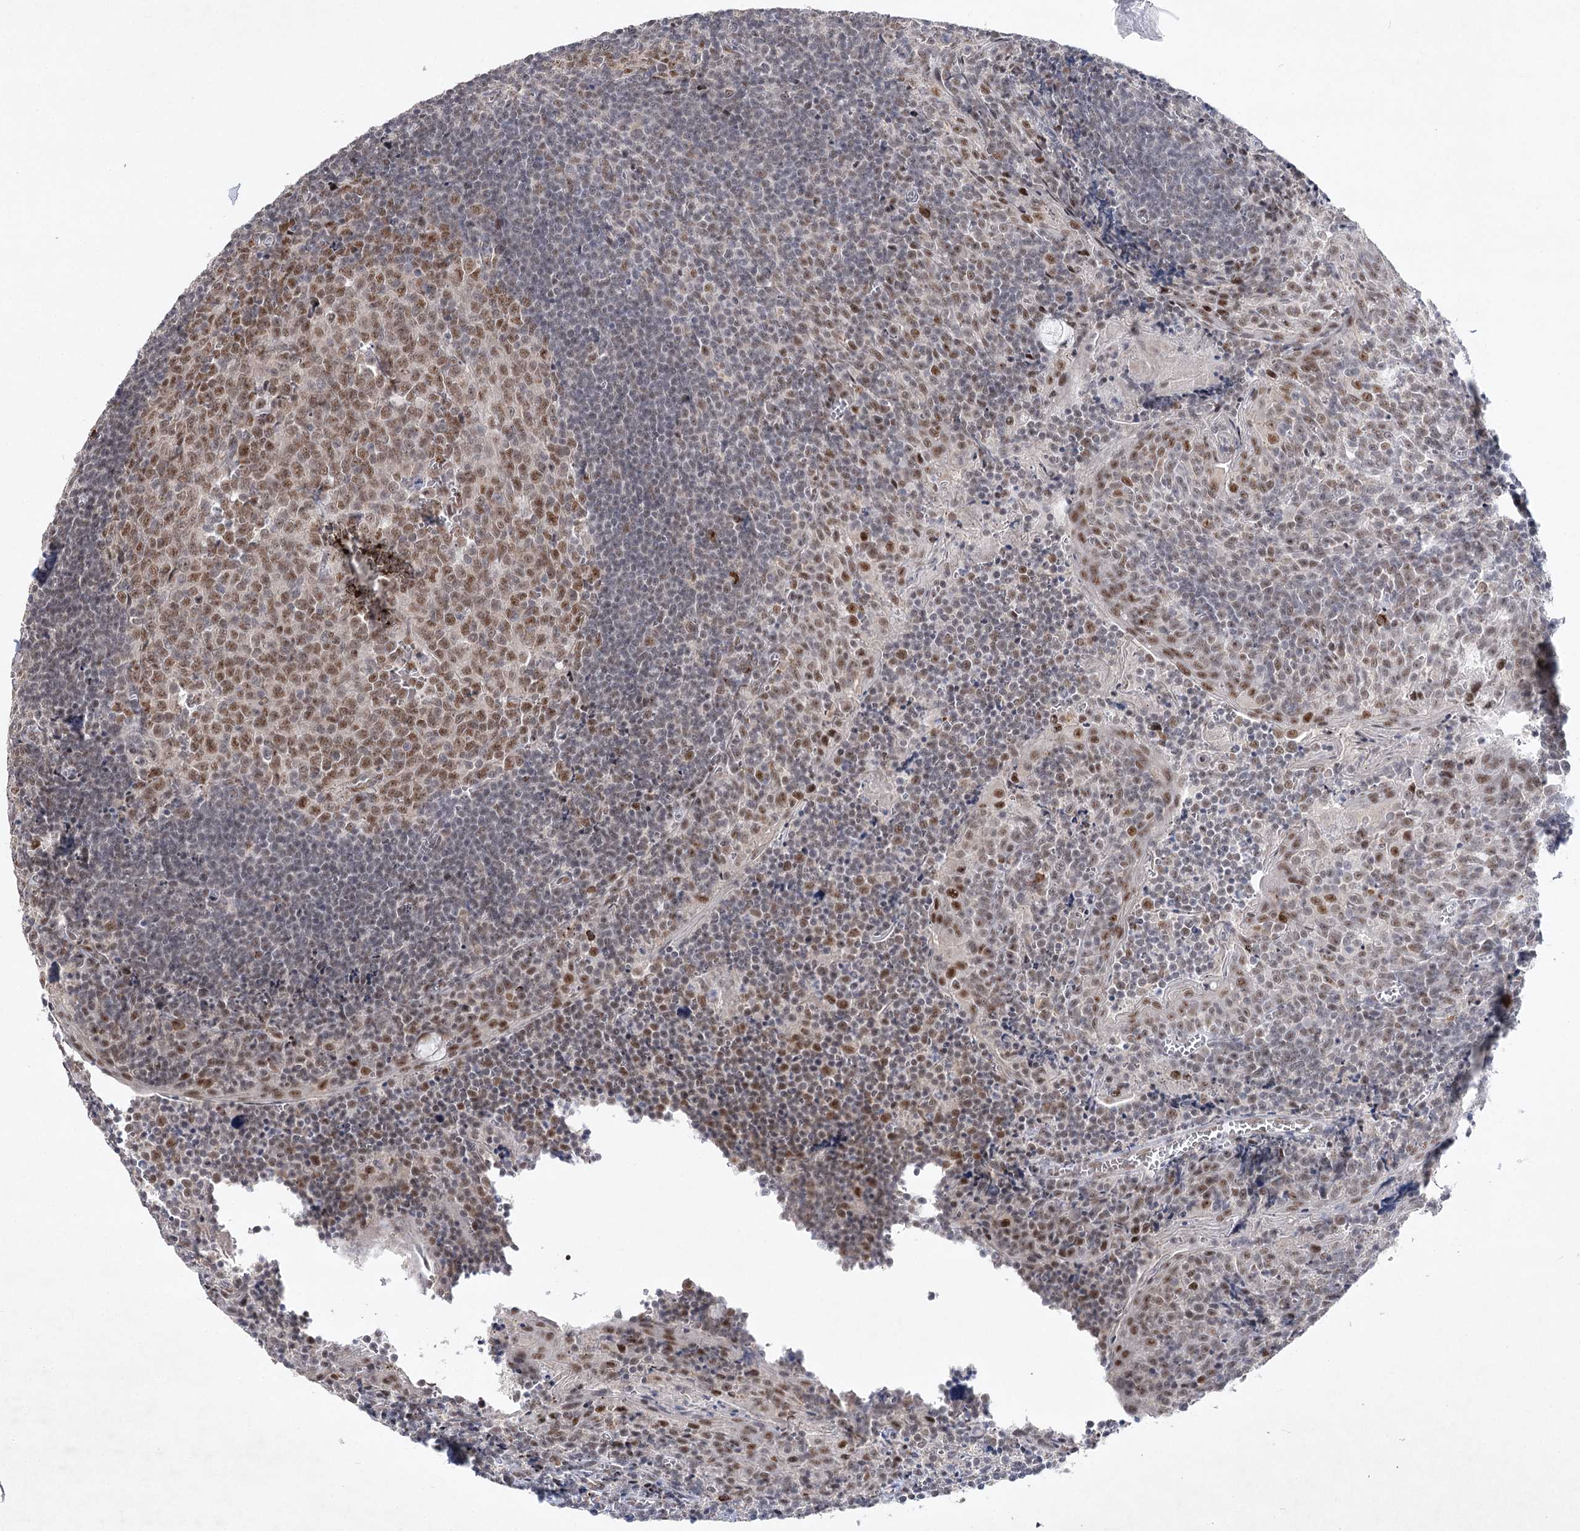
{"staining": {"intensity": "moderate", "quantity": "25%-75%", "location": "nuclear"}, "tissue": "tonsil", "cell_type": "Germinal center cells", "image_type": "normal", "snomed": [{"axis": "morphology", "description": "Normal tissue, NOS"}, {"axis": "topography", "description": "Tonsil"}], "caption": "Immunohistochemistry (IHC) staining of unremarkable tonsil, which demonstrates medium levels of moderate nuclear expression in approximately 25%-75% of germinal center cells indicating moderate nuclear protein staining. The staining was performed using DAB (3,3'-diaminobenzidine) (brown) for protein detection and nuclei were counterstained in hematoxylin (blue).", "gene": "ENSG00000275740", "patient": {"sex": "male", "age": 27}}